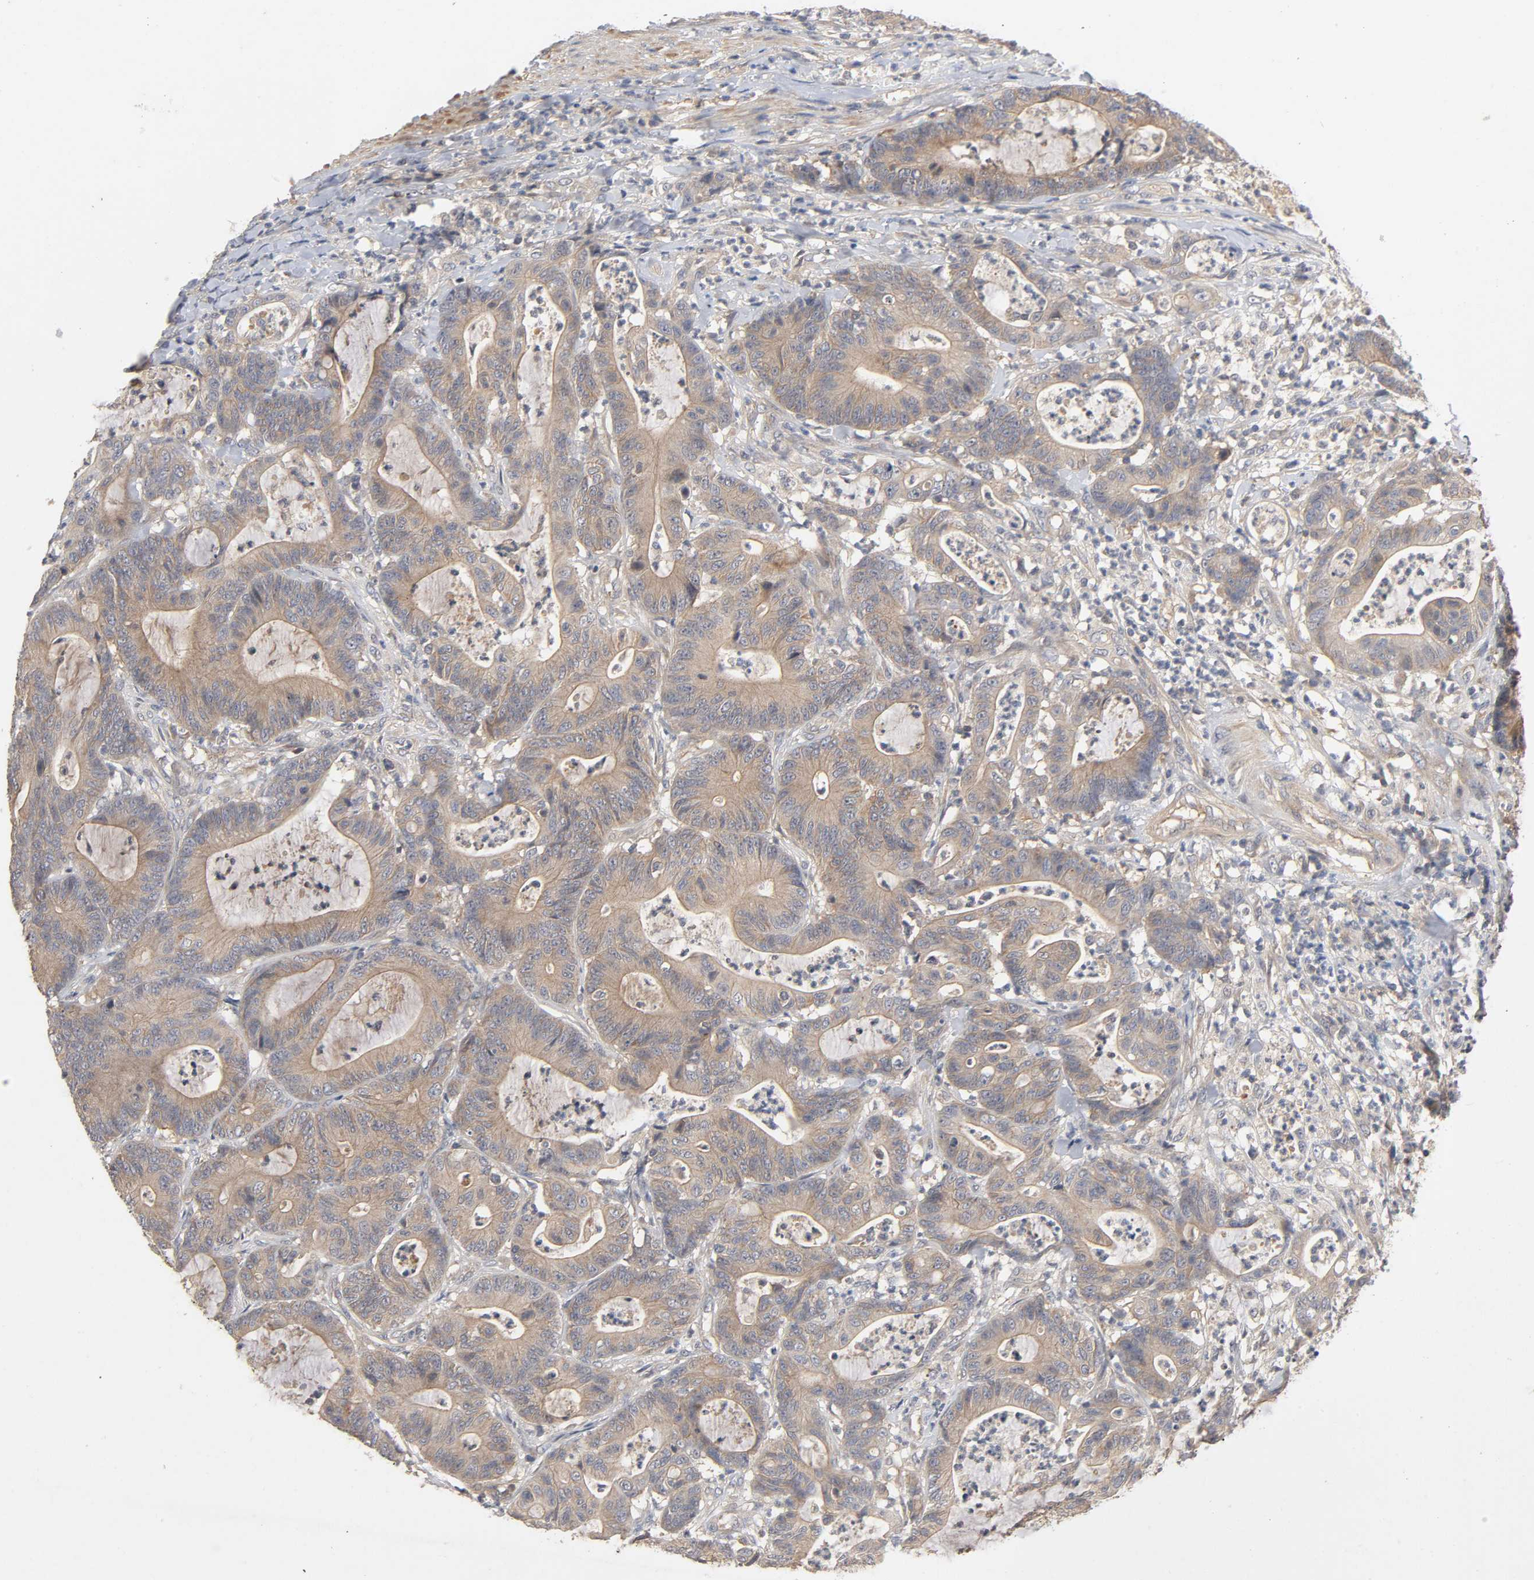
{"staining": {"intensity": "moderate", "quantity": ">75%", "location": "cytoplasmic/membranous"}, "tissue": "colorectal cancer", "cell_type": "Tumor cells", "image_type": "cancer", "snomed": [{"axis": "morphology", "description": "Adenocarcinoma, NOS"}, {"axis": "topography", "description": "Colon"}], "caption": "High-magnification brightfield microscopy of colorectal cancer (adenocarcinoma) stained with DAB (3,3'-diaminobenzidine) (brown) and counterstained with hematoxylin (blue). tumor cells exhibit moderate cytoplasmic/membranous positivity is present in approximately>75% of cells. The protein of interest is shown in brown color, while the nuclei are stained blue.", "gene": "CPB2", "patient": {"sex": "female", "age": 84}}